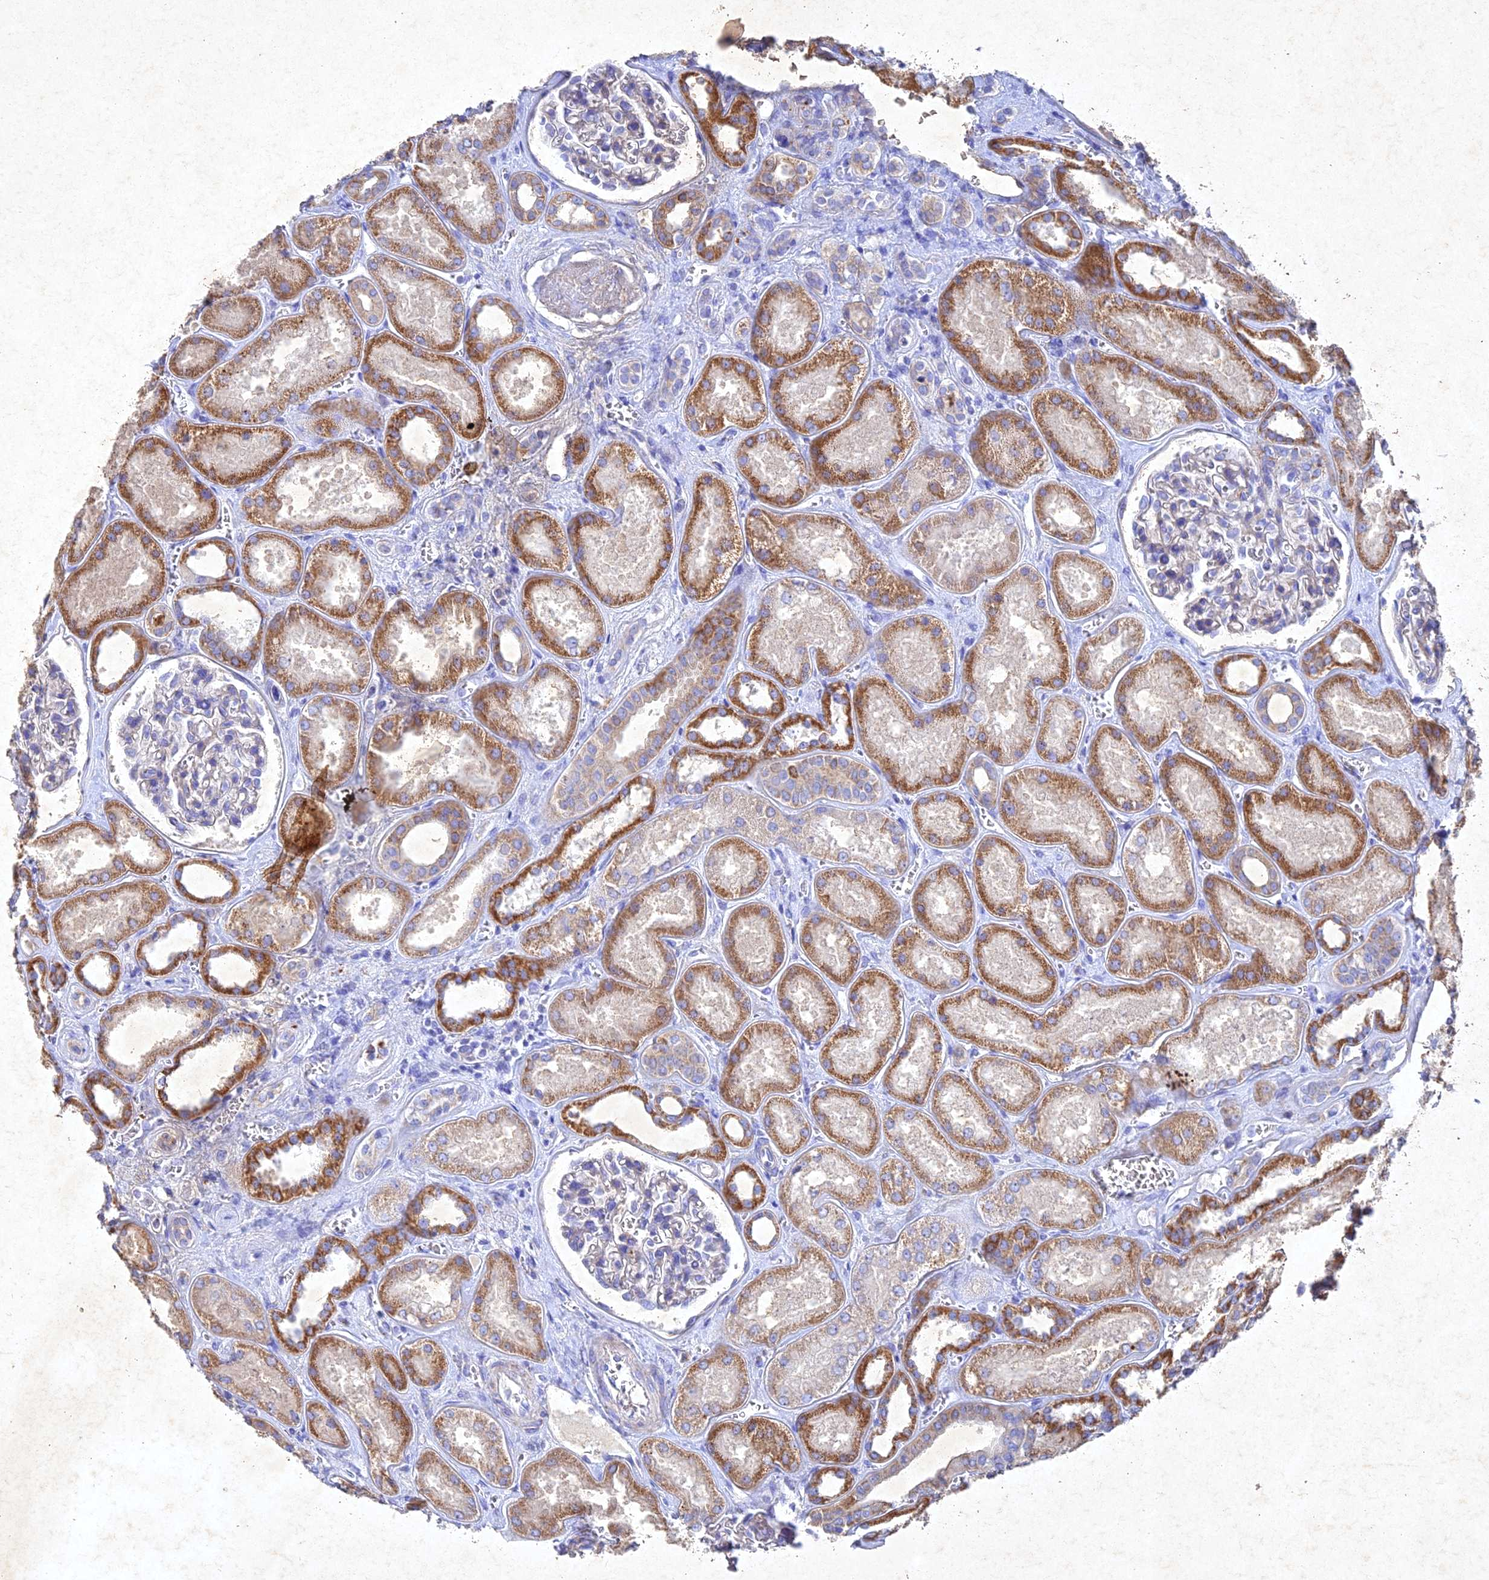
{"staining": {"intensity": "negative", "quantity": "none", "location": "none"}, "tissue": "kidney", "cell_type": "Cells in glomeruli", "image_type": "normal", "snomed": [{"axis": "morphology", "description": "Normal tissue, NOS"}, {"axis": "morphology", "description": "Adenocarcinoma, NOS"}, {"axis": "topography", "description": "Kidney"}], "caption": "A micrograph of kidney stained for a protein demonstrates no brown staining in cells in glomeruli. Nuclei are stained in blue.", "gene": "NDUFV1", "patient": {"sex": "female", "age": 68}}